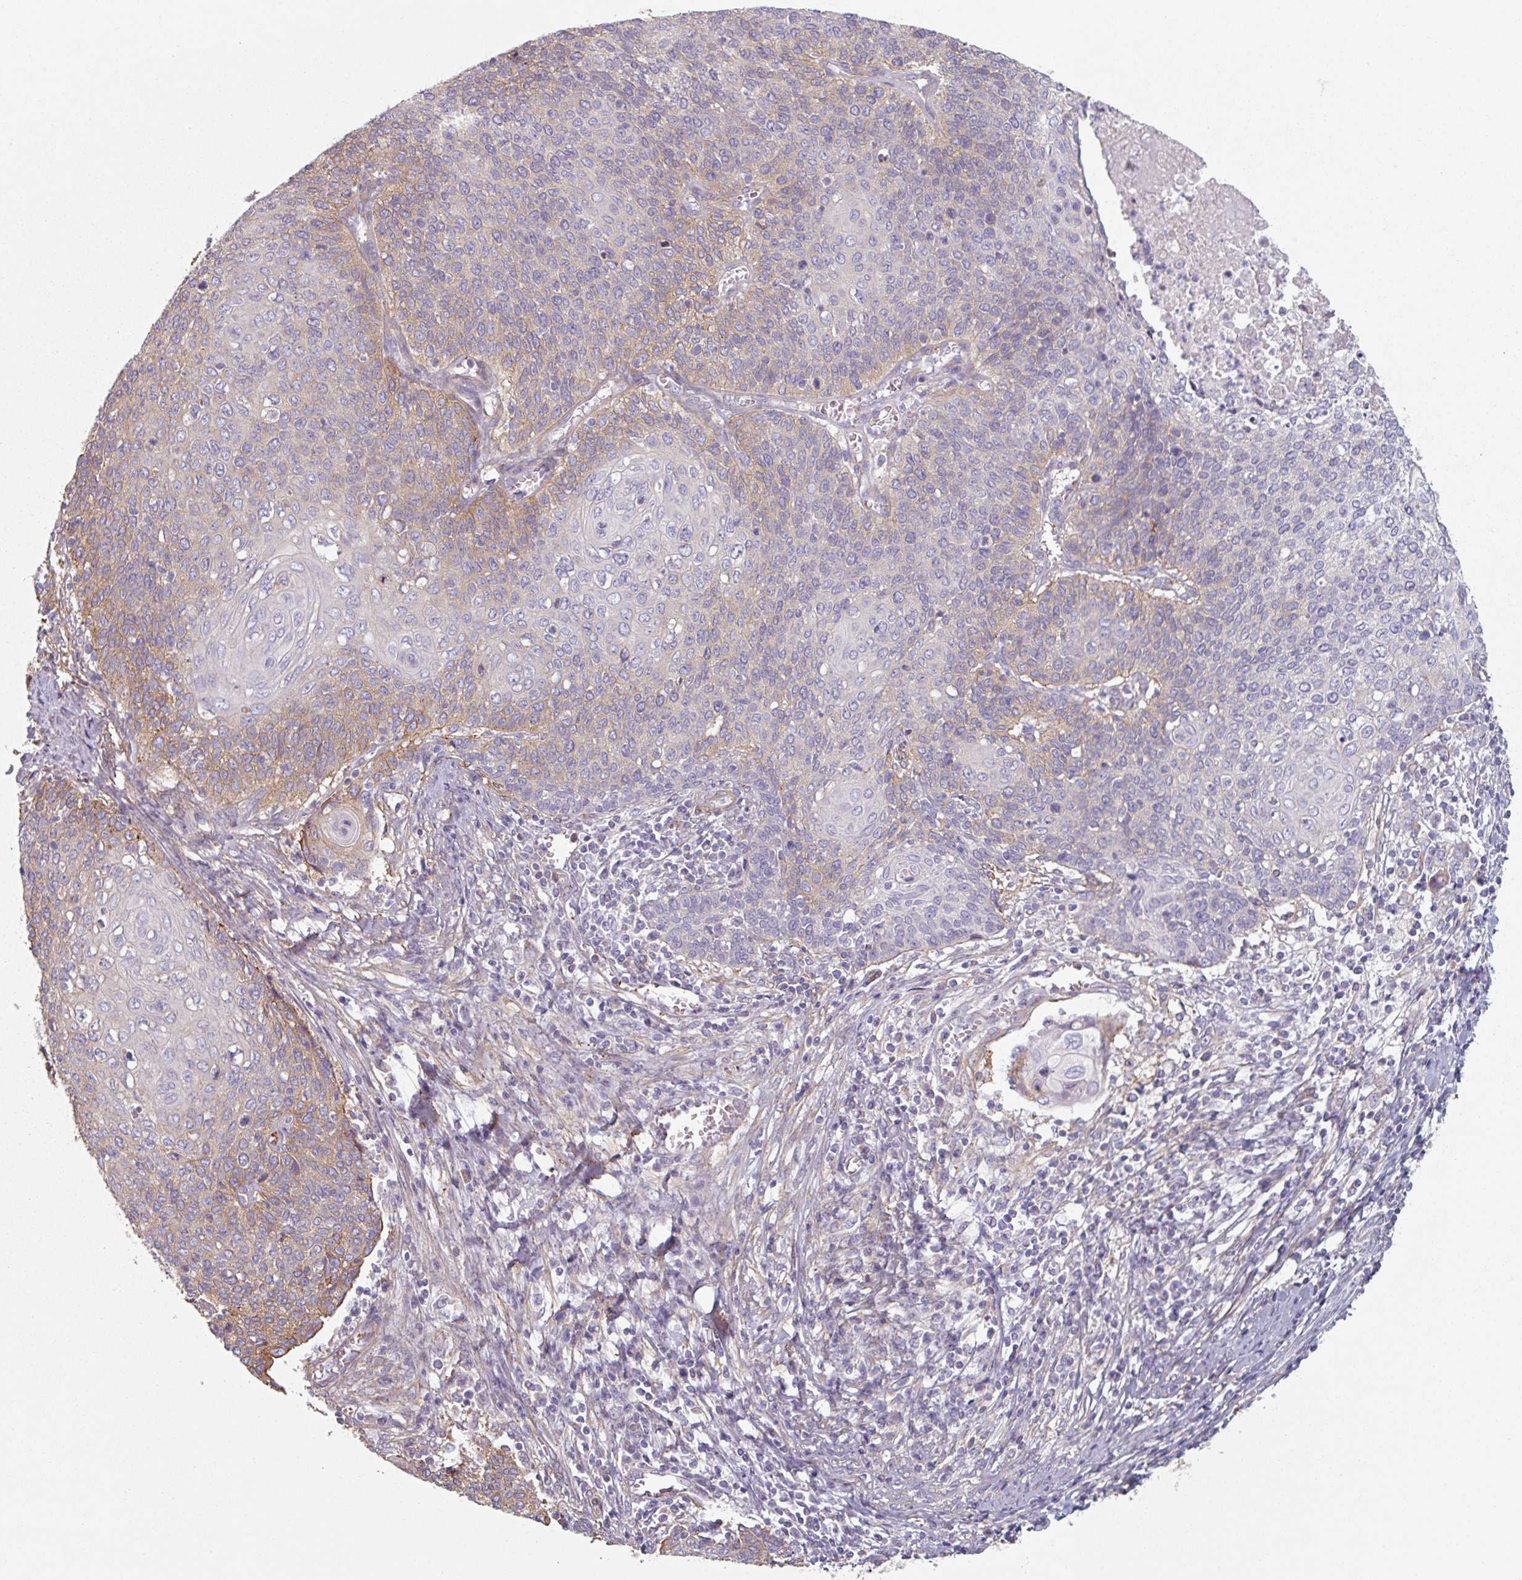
{"staining": {"intensity": "weak", "quantity": "25%-75%", "location": "cytoplasmic/membranous"}, "tissue": "cervical cancer", "cell_type": "Tumor cells", "image_type": "cancer", "snomed": [{"axis": "morphology", "description": "Squamous cell carcinoma, NOS"}, {"axis": "topography", "description": "Cervix"}], "caption": "The image demonstrates immunohistochemical staining of cervical cancer. There is weak cytoplasmic/membranous expression is seen in about 25%-75% of tumor cells. The staining is performed using DAB brown chromogen to label protein expression. The nuclei are counter-stained blue using hematoxylin.", "gene": "GSTA4", "patient": {"sex": "female", "age": 39}}